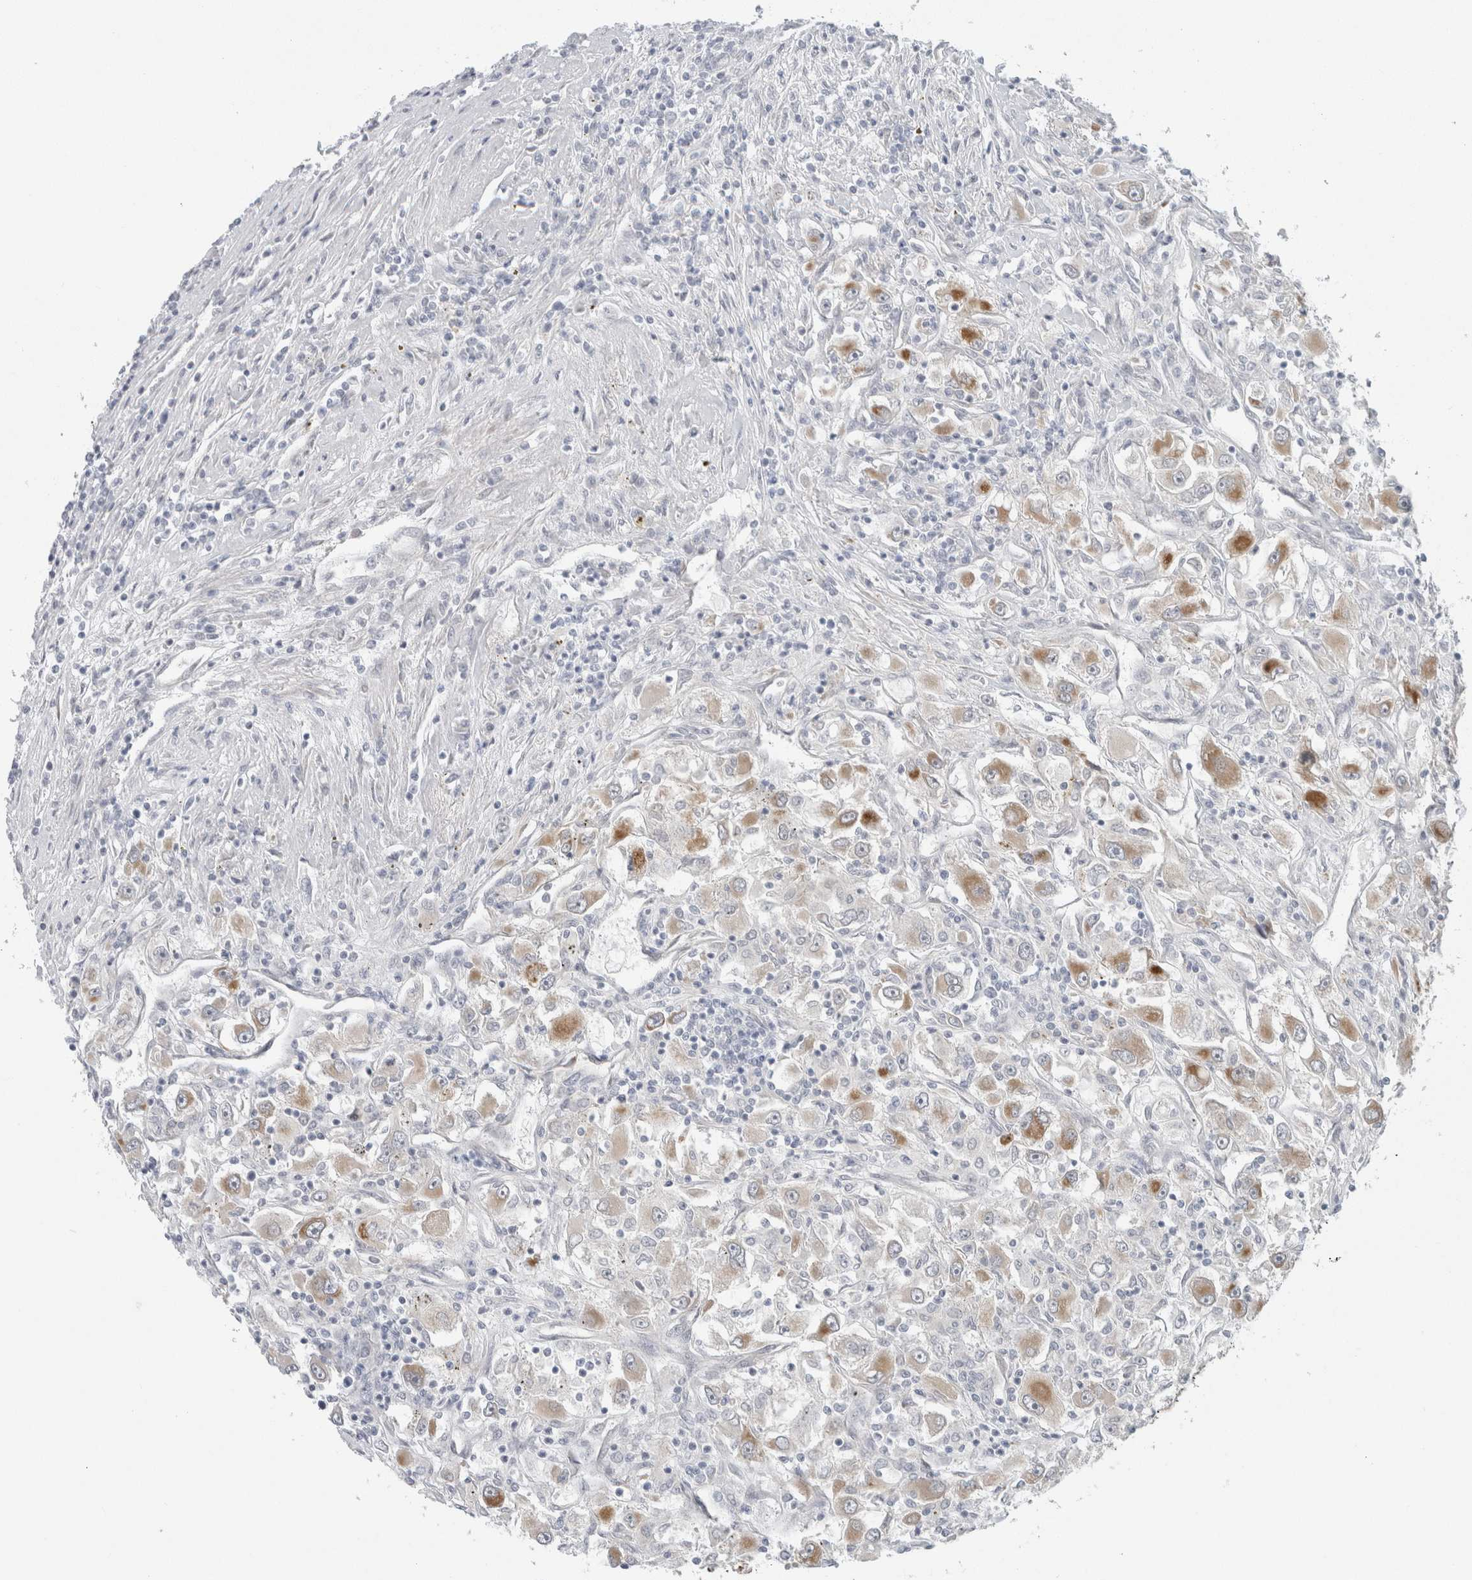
{"staining": {"intensity": "moderate", "quantity": "25%-75%", "location": "cytoplasmic/membranous"}, "tissue": "renal cancer", "cell_type": "Tumor cells", "image_type": "cancer", "snomed": [{"axis": "morphology", "description": "Adenocarcinoma, NOS"}, {"axis": "topography", "description": "Kidney"}], "caption": "Protein expression analysis of human renal cancer reveals moderate cytoplasmic/membranous expression in approximately 25%-75% of tumor cells. The protein is shown in brown color, while the nuclei are stained blue.", "gene": "FAHD1", "patient": {"sex": "female", "age": 52}}